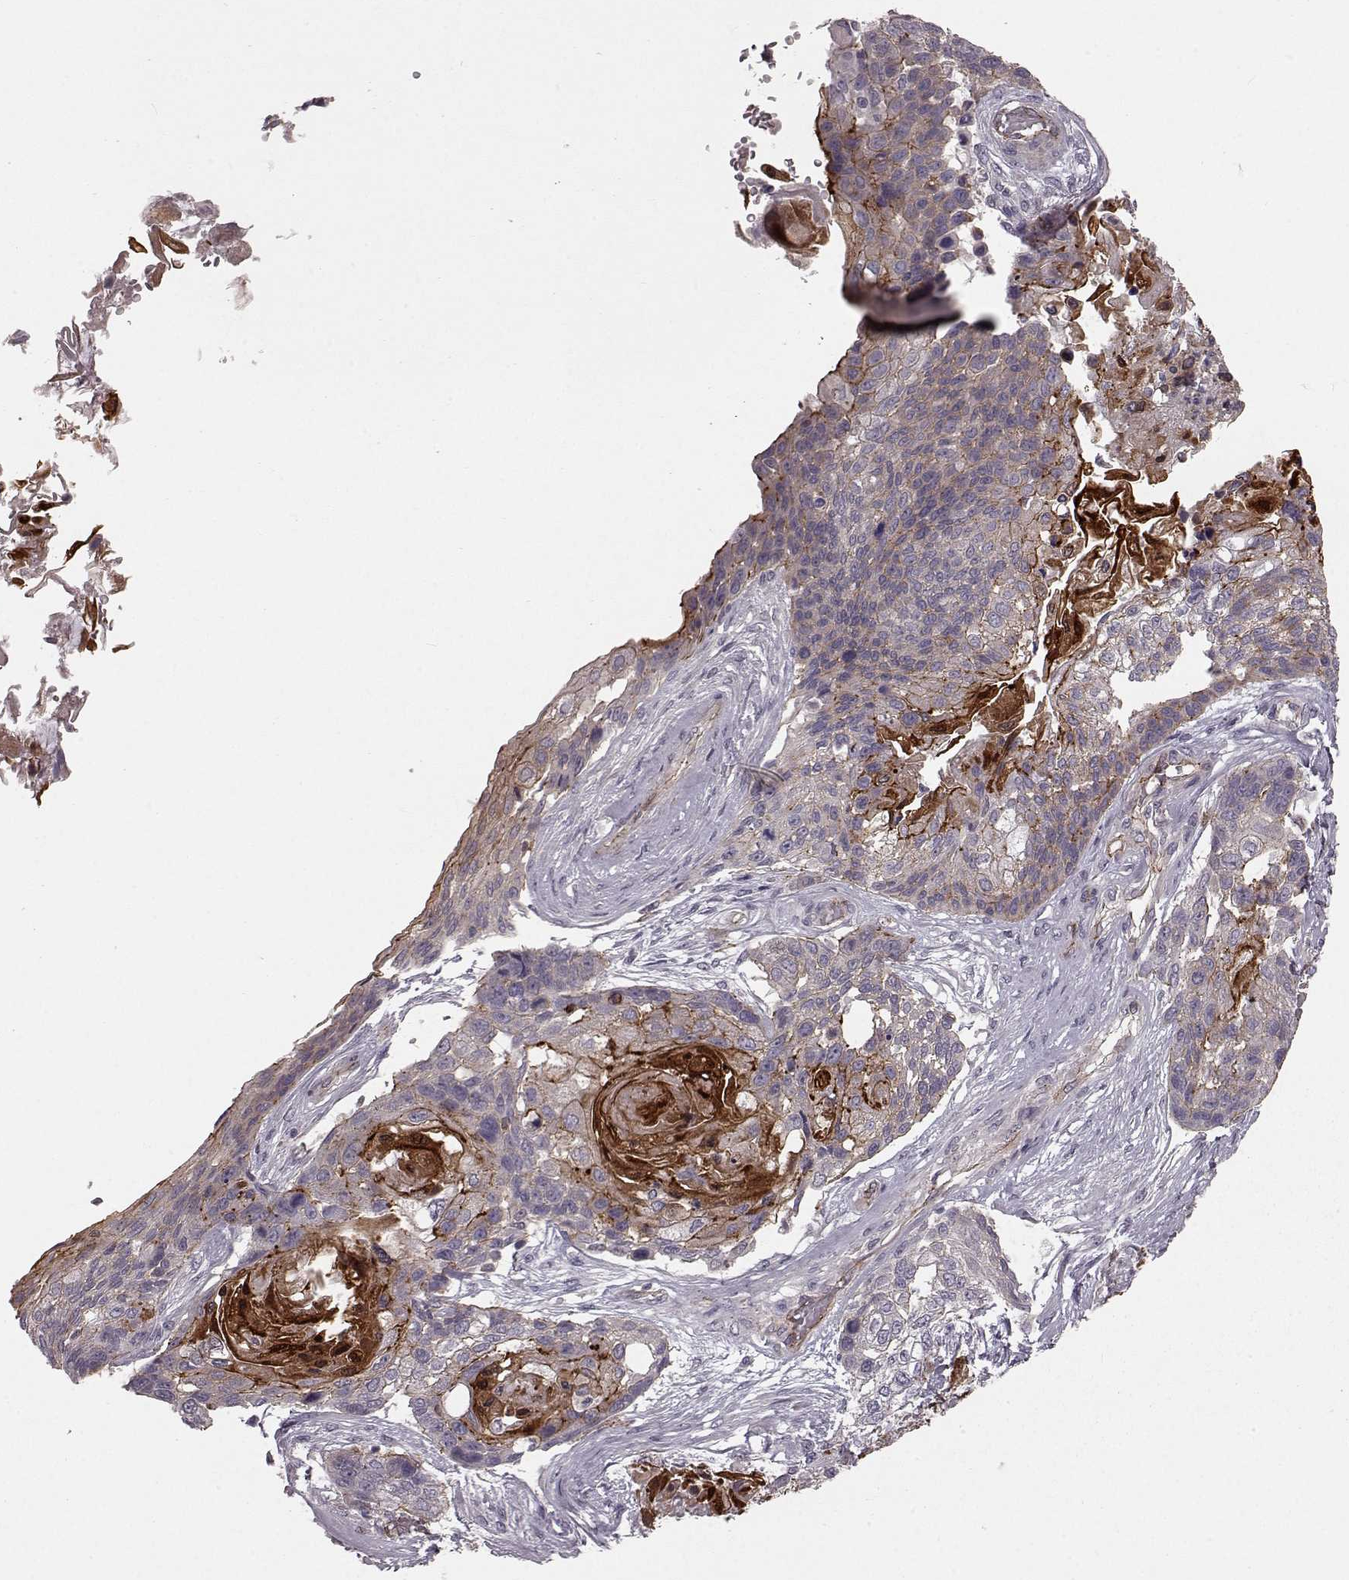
{"staining": {"intensity": "weak", "quantity": "<25%", "location": "cytoplasmic/membranous"}, "tissue": "lung cancer", "cell_type": "Tumor cells", "image_type": "cancer", "snomed": [{"axis": "morphology", "description": "Squamous cell carcinoma, NOS"}, {"axis": "topography", "description": "Lung"}], "caption": "Immunohistochemistry (IHC) of lung cancer shows no positivity in tumor cells. Nuclei are stained in blue.", "gene": "SLC22A18", "patient": {"sex": "male", "age": 69}}